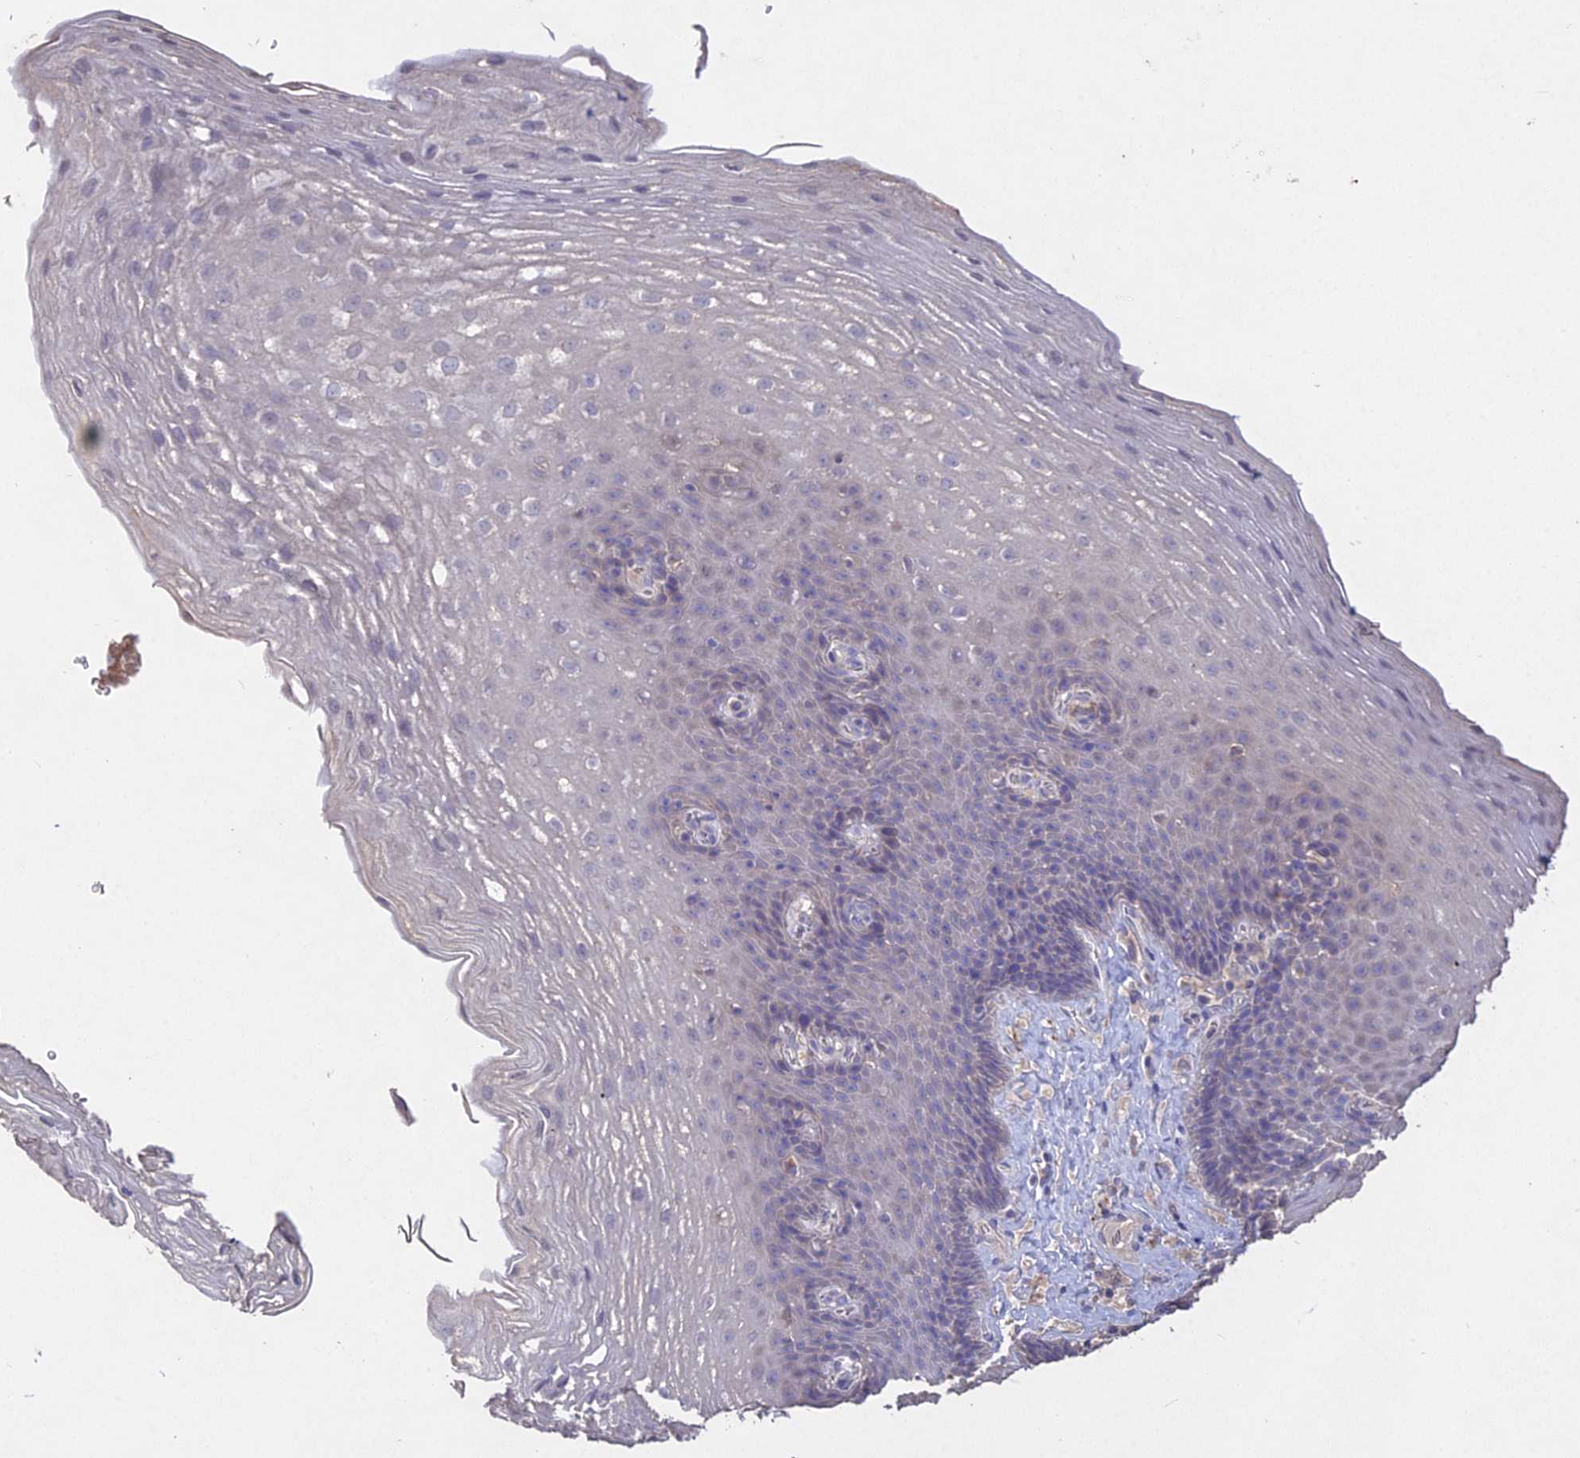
{"staining": {"intensity": "negative", "quantity": "none", "location": "none"}, "tissue": "esophagus", "cell_type": "Squamous epithelial cells", "image_type": "normal", "snomed": [{"axis": "morphology", "description": "Normal tissue, NOS"}, {"axis": "topography", "description": "Esophagus"}], "caption": "An immunohistochemistry (IHC) photomicrograph of unremarkable esophagus is shown. There is no staining in squamous epithelial cells of esophagus. The staining is performed using DAB (3,3'-diaminobenzidine) brown chromogen with nuclei counter-stained in using hematoxylin.", "gene": "SLC26A4", "patient": {"sex": "female", "age": 66}}